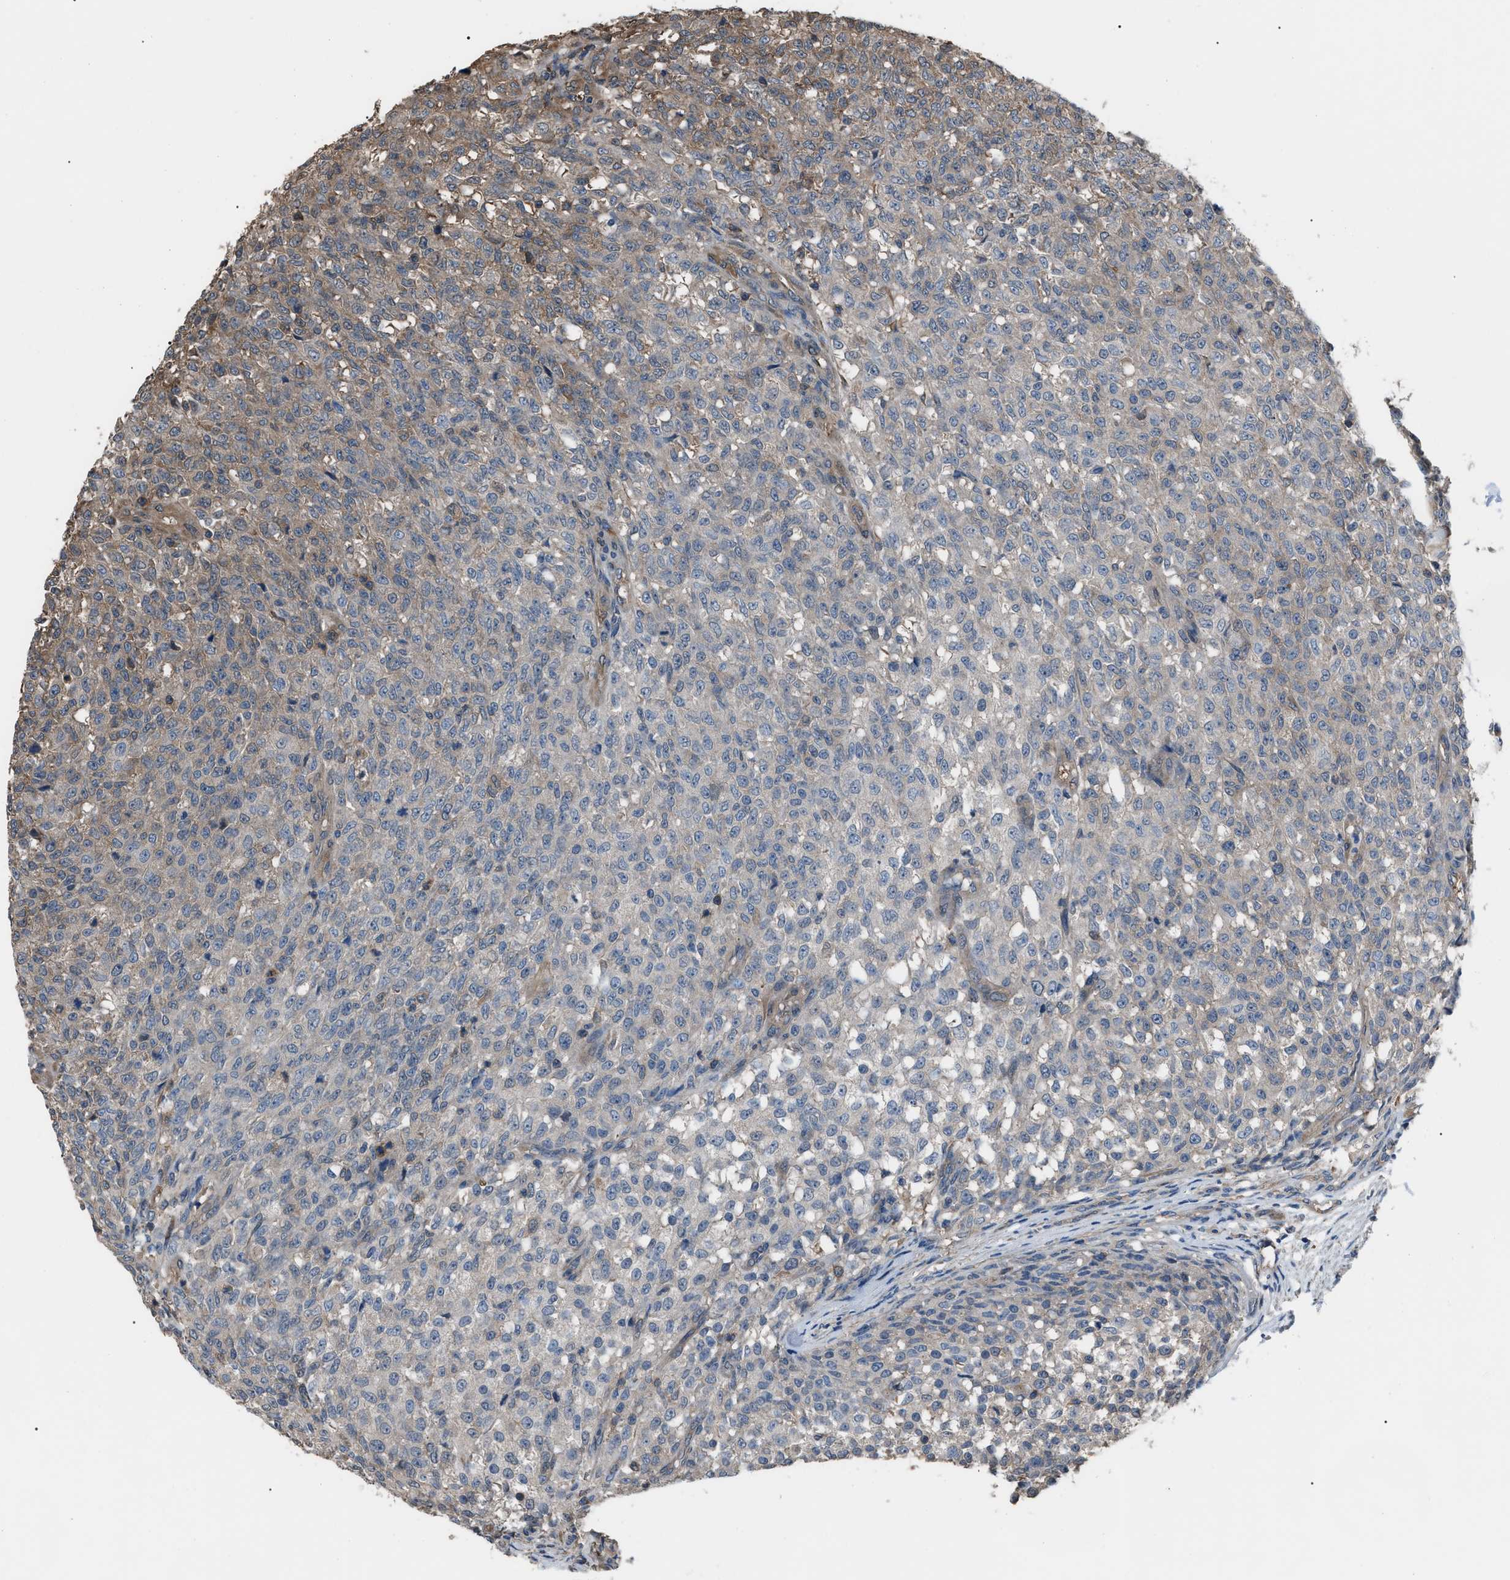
{"staining": {"intensity": "weak", "quantity": "<25%", "location": "cytoplasmic/membranous"}, "tissue": "testis cancer", "cell_type": "Tumor cells", "image_type": "cancer", "snomed": [{"axis": "morphology", "description": "Seminoma, NOS"}, {"axis": "topography", "description": "Testis"}], "caption": "Testis cancer (seminoma) stained for a protein using immunohistochemistry (IHC) demonstrates no positivity tumor cells.", "gene": "PDCD5", "patient": {"sex": "male", "age": 59}}